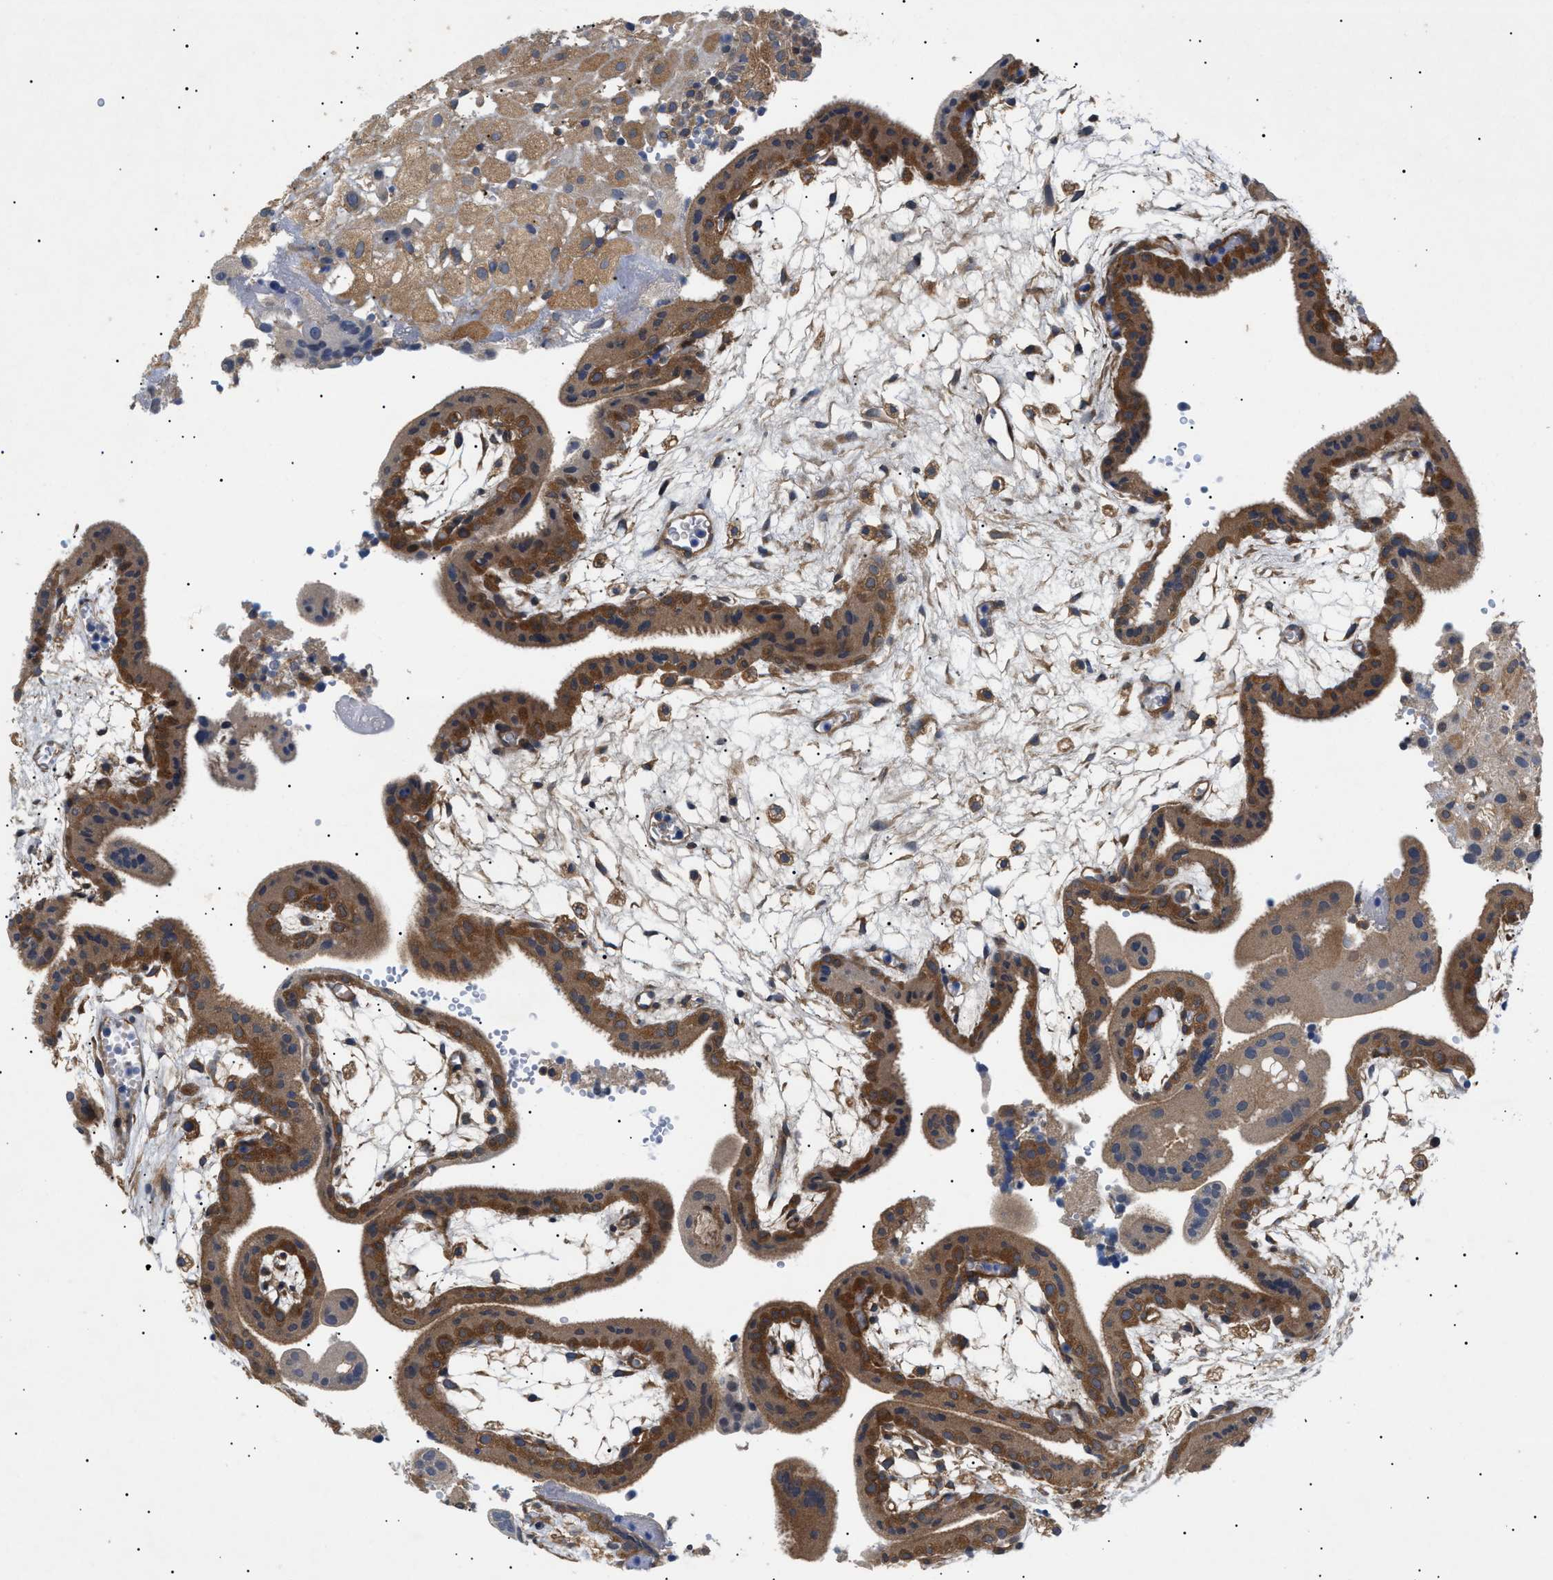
{"staining": {"intensity": "strong", "quantity": ">75%", "location": "cytoplasmic/membranous"}, "tissue": "placenta", "cell_type": "Decidual cells", "image_type": "normal", "snomed": [{"axis": "morphology", "description": "Normal tissue, NOS"}, {"axis": "topography", "description": "Placenta"}], "caption": "High-power microscopy captured an immunohistochemistry (IHC) histopathology image of unremarkable placenta, revealing strong cytoplasmic/membranous expression in about >75% of decidual cells. (DAB (3,3'-diaminobenzidine) IHC with brightfield microscopy, high magnification).", "gene": "RIPK1", "patient": {"sex": "female", "age": 18}}